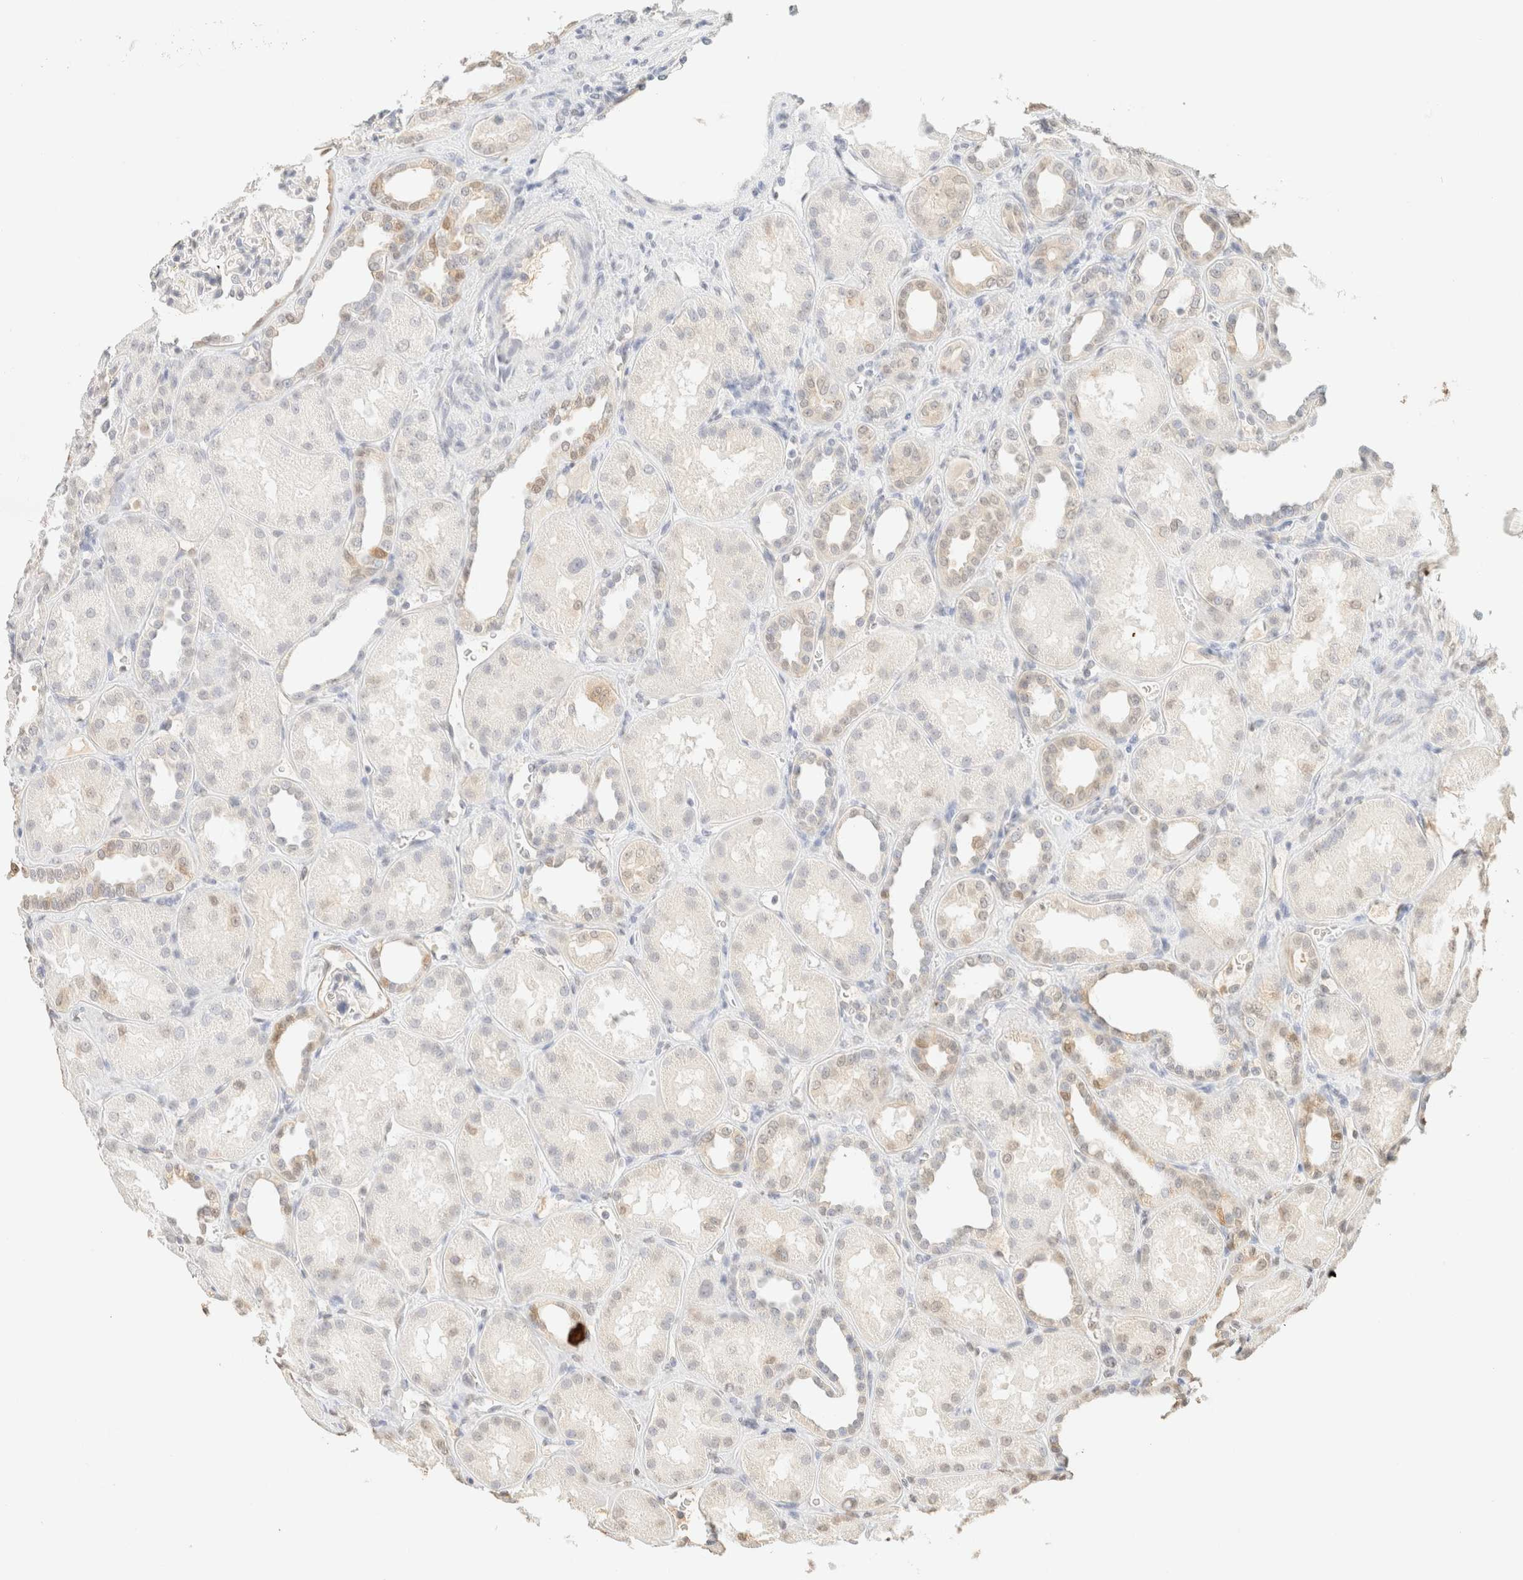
{"staining": {"intensity": "weak", "quantity": "25%-75%", "location": "nuclear"}, "tissue": "renal cancer", "cell_type": "Tumor cells", "image_type": "cancer", "snomed": [{"axis": "morphology", "description": "Adenocarcinoma, NOS"}, {"axis": "topography", "description": "Kidney"}], "caption": "Tumor cells show weak nuclear expression in about 25%-75% of cells in renal cancer. The staining is performed using DAB brown chromogen to label protein expression. The nuclei are counter-stained blue using hematoxylin.", "gene": "S100A13", "patient": {"sex": "male", "age": 61}}